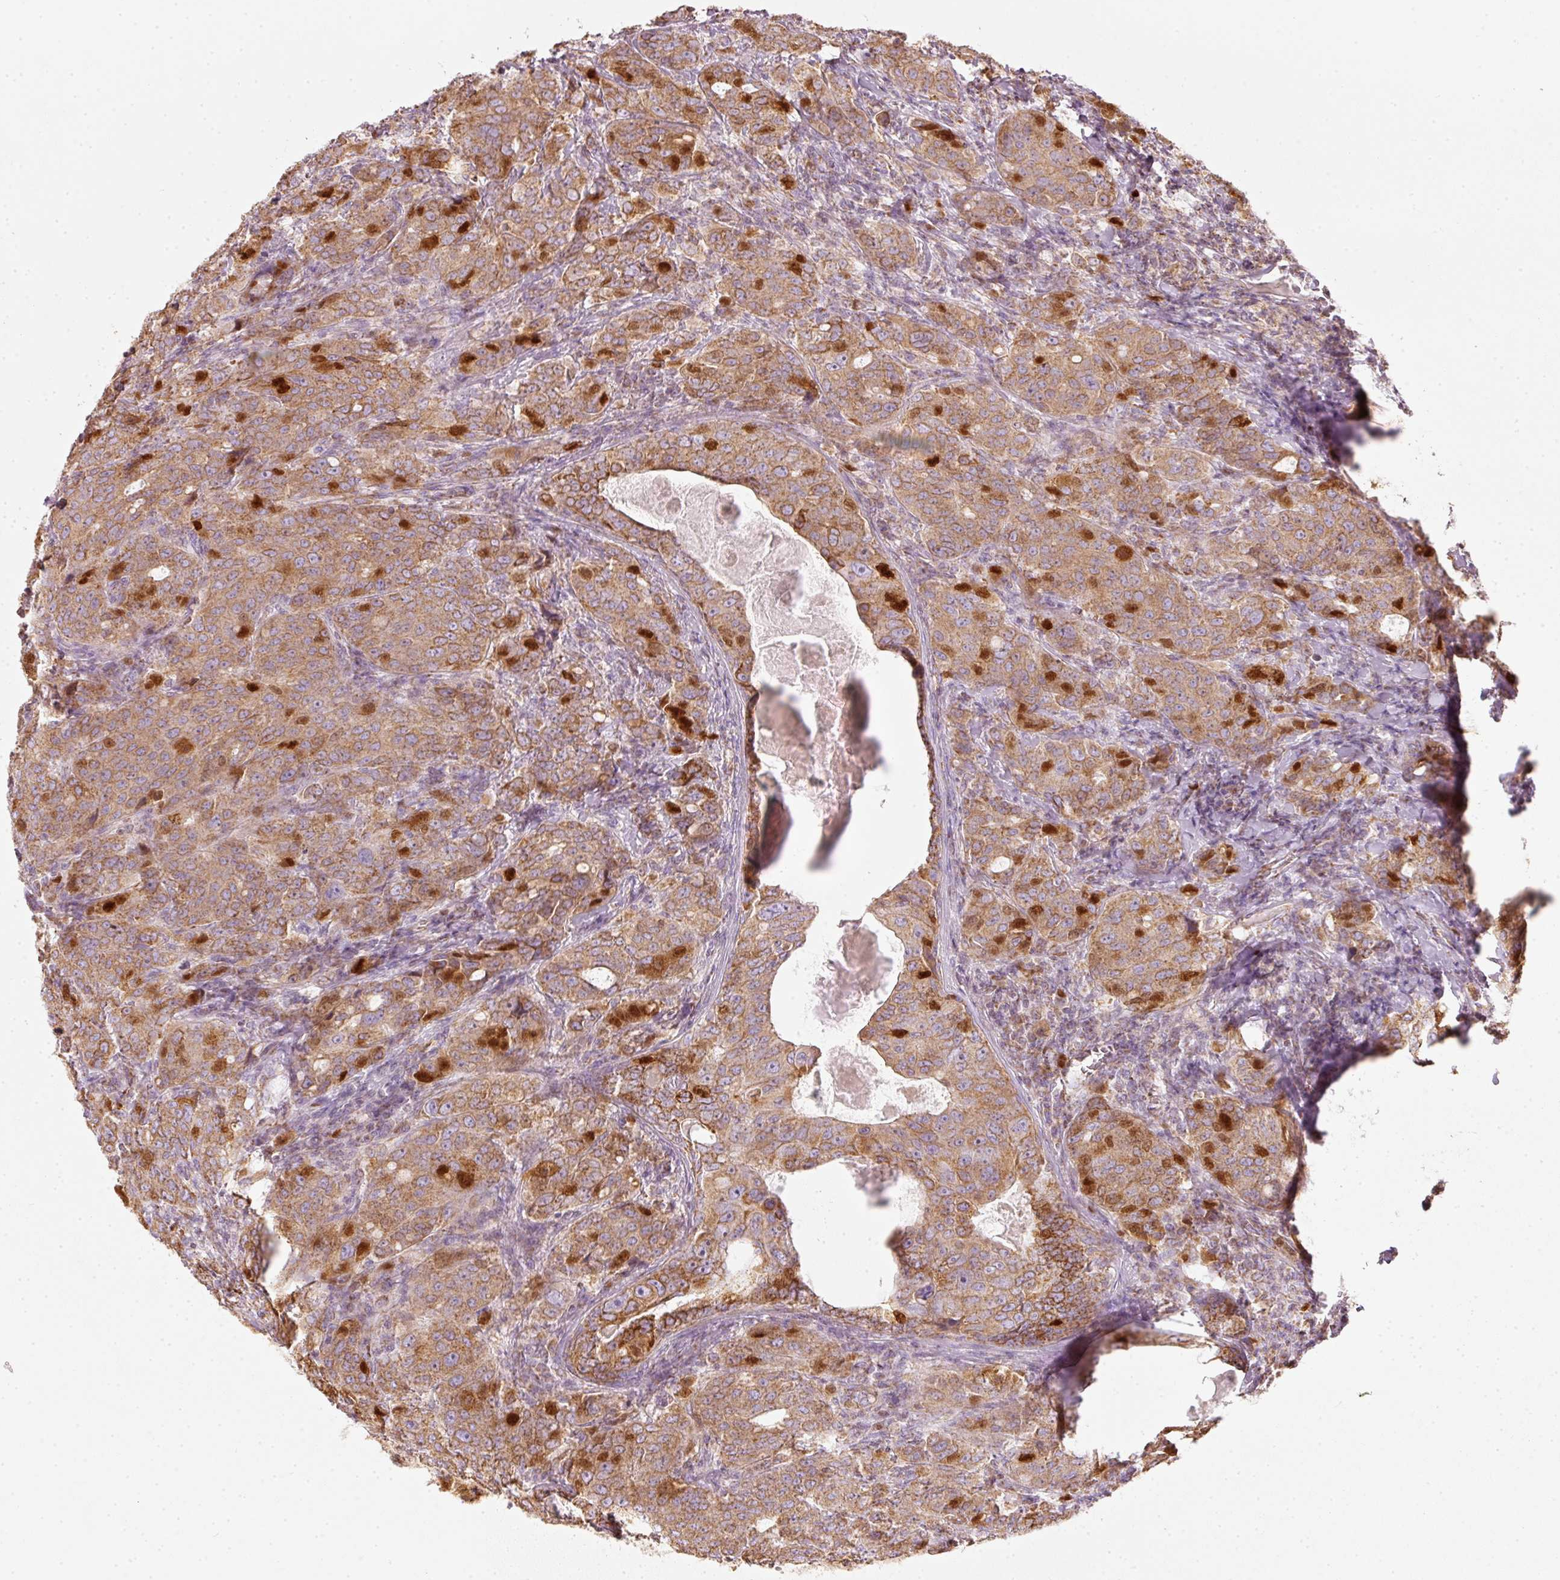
{"staining": {"intensity": "moderate", "quantity": ">75%", "location": "cytoplasmic/membranous,nuclear"}, "tissue": "breast cancer", "cell_type": "Tumor cells", "image_type": "cancer", "snomed": [{"axis": "morphology", "description": "Duct carcinoma"}, {"axis": "topography", "description": "Breast"}], "caption": "IHC histopathology image of neoplastic tissue: breast cancer stained using IHC reveals medium levels of moderate protein expression localized specifically in the cytoplasmic/membranous and nuclear of tumor cells, appearing as a cytoplasmic/membranous and nuclear brown color.", "gene": "DUT", "patient": {"sex": "female", "age": 43}}